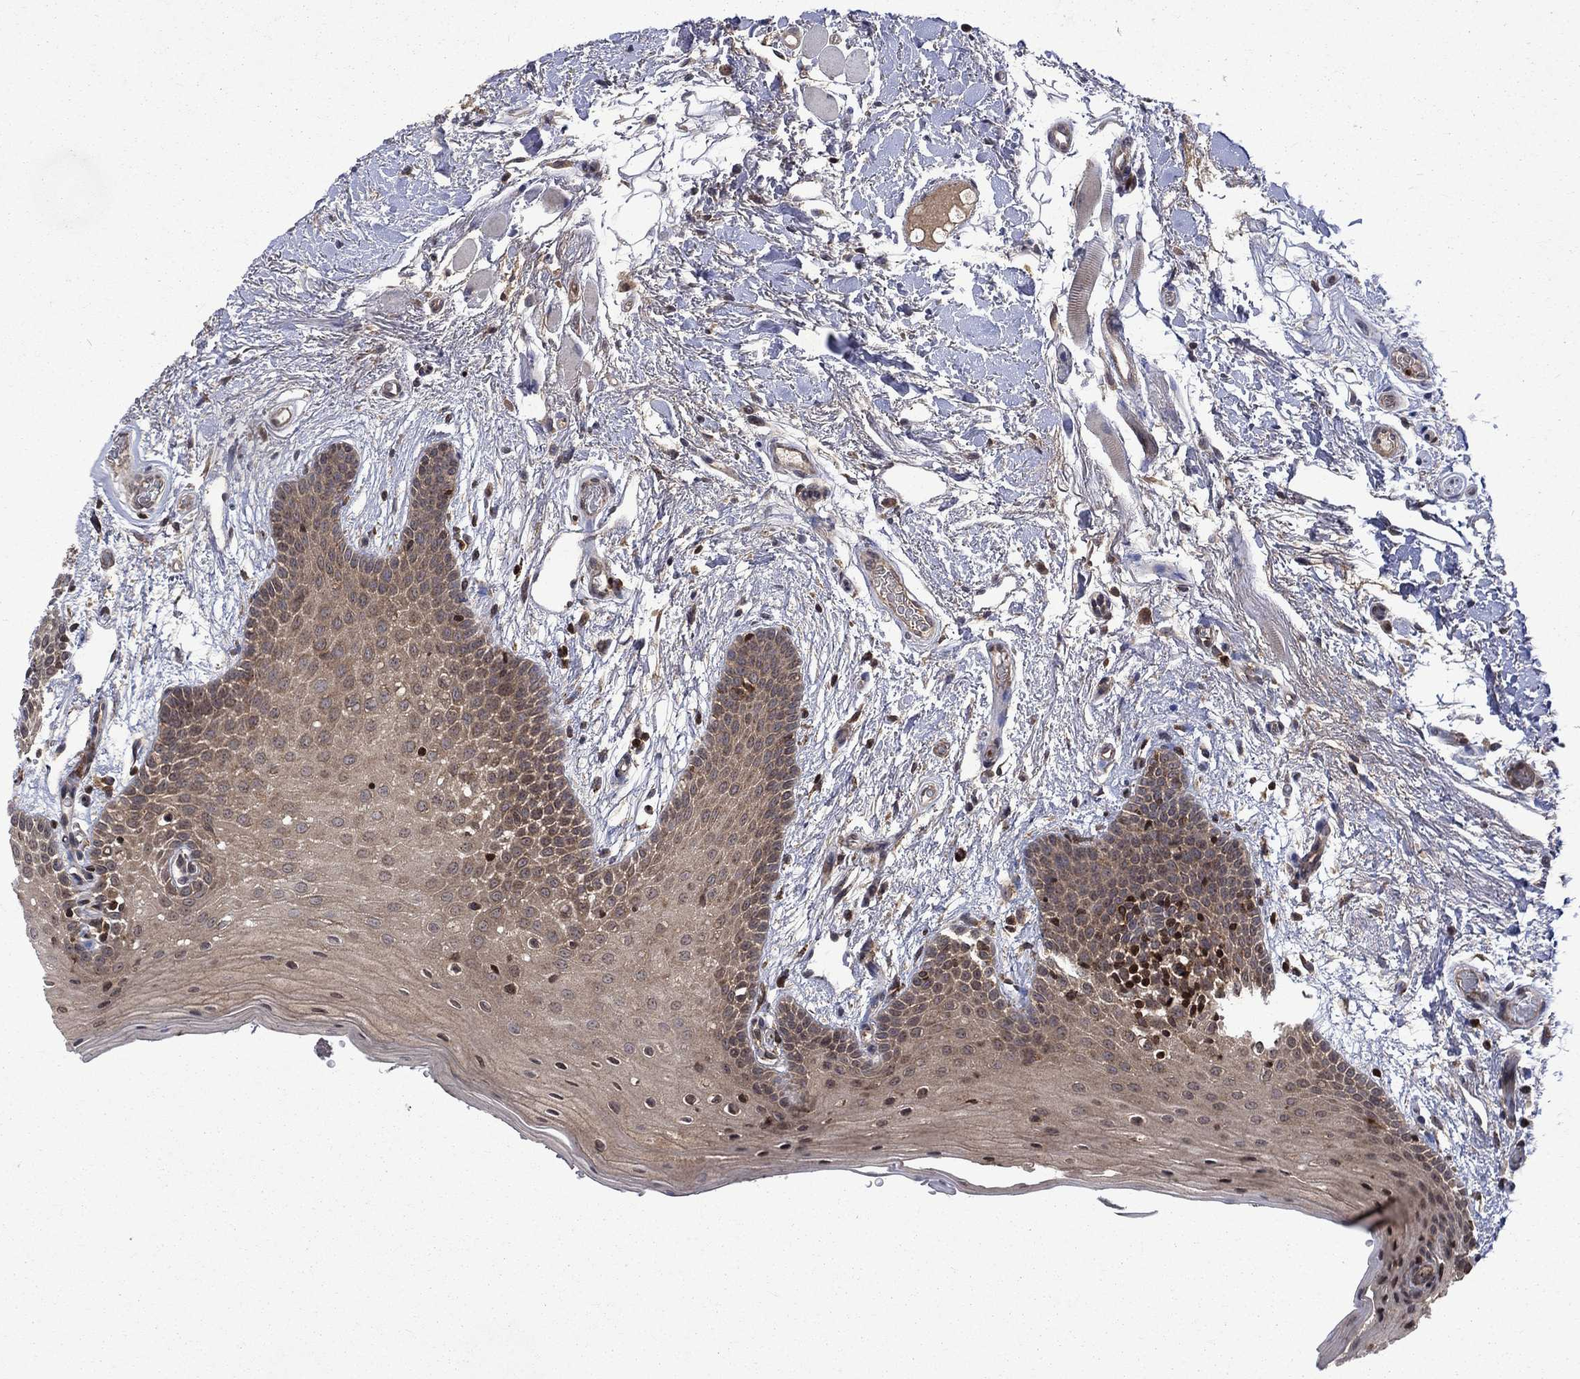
{"staining": {"intensity": "weak", "quantity": ">75%", "location": "cytoplasmic/membranous"}, "tissue": "oral mucosa", "cell_type": "Squamous epithelial cells", "image_type": "normal", "snomed": [{"axis": "morphology", "description": "Normal tissue, NOS"}, {"axis": "topography", "description": "Oral tissue"}, {"axis": "topography", "description": "Tounge, NOS"}], "caption": "Squamous epithelial cells reveal low levels of weak cytoplasmic/membranous staining in about >75% of cells in normal oral mucosa. The staining was performed using DAB (3,3'-diaminobenzidine) to visualize the protein expression in brown, while the nuclei were stained in blue with hematoxylin (Magnification: 20x).", "gene": "TMEM33", "patient": {"sex": "female", "age": 86}}